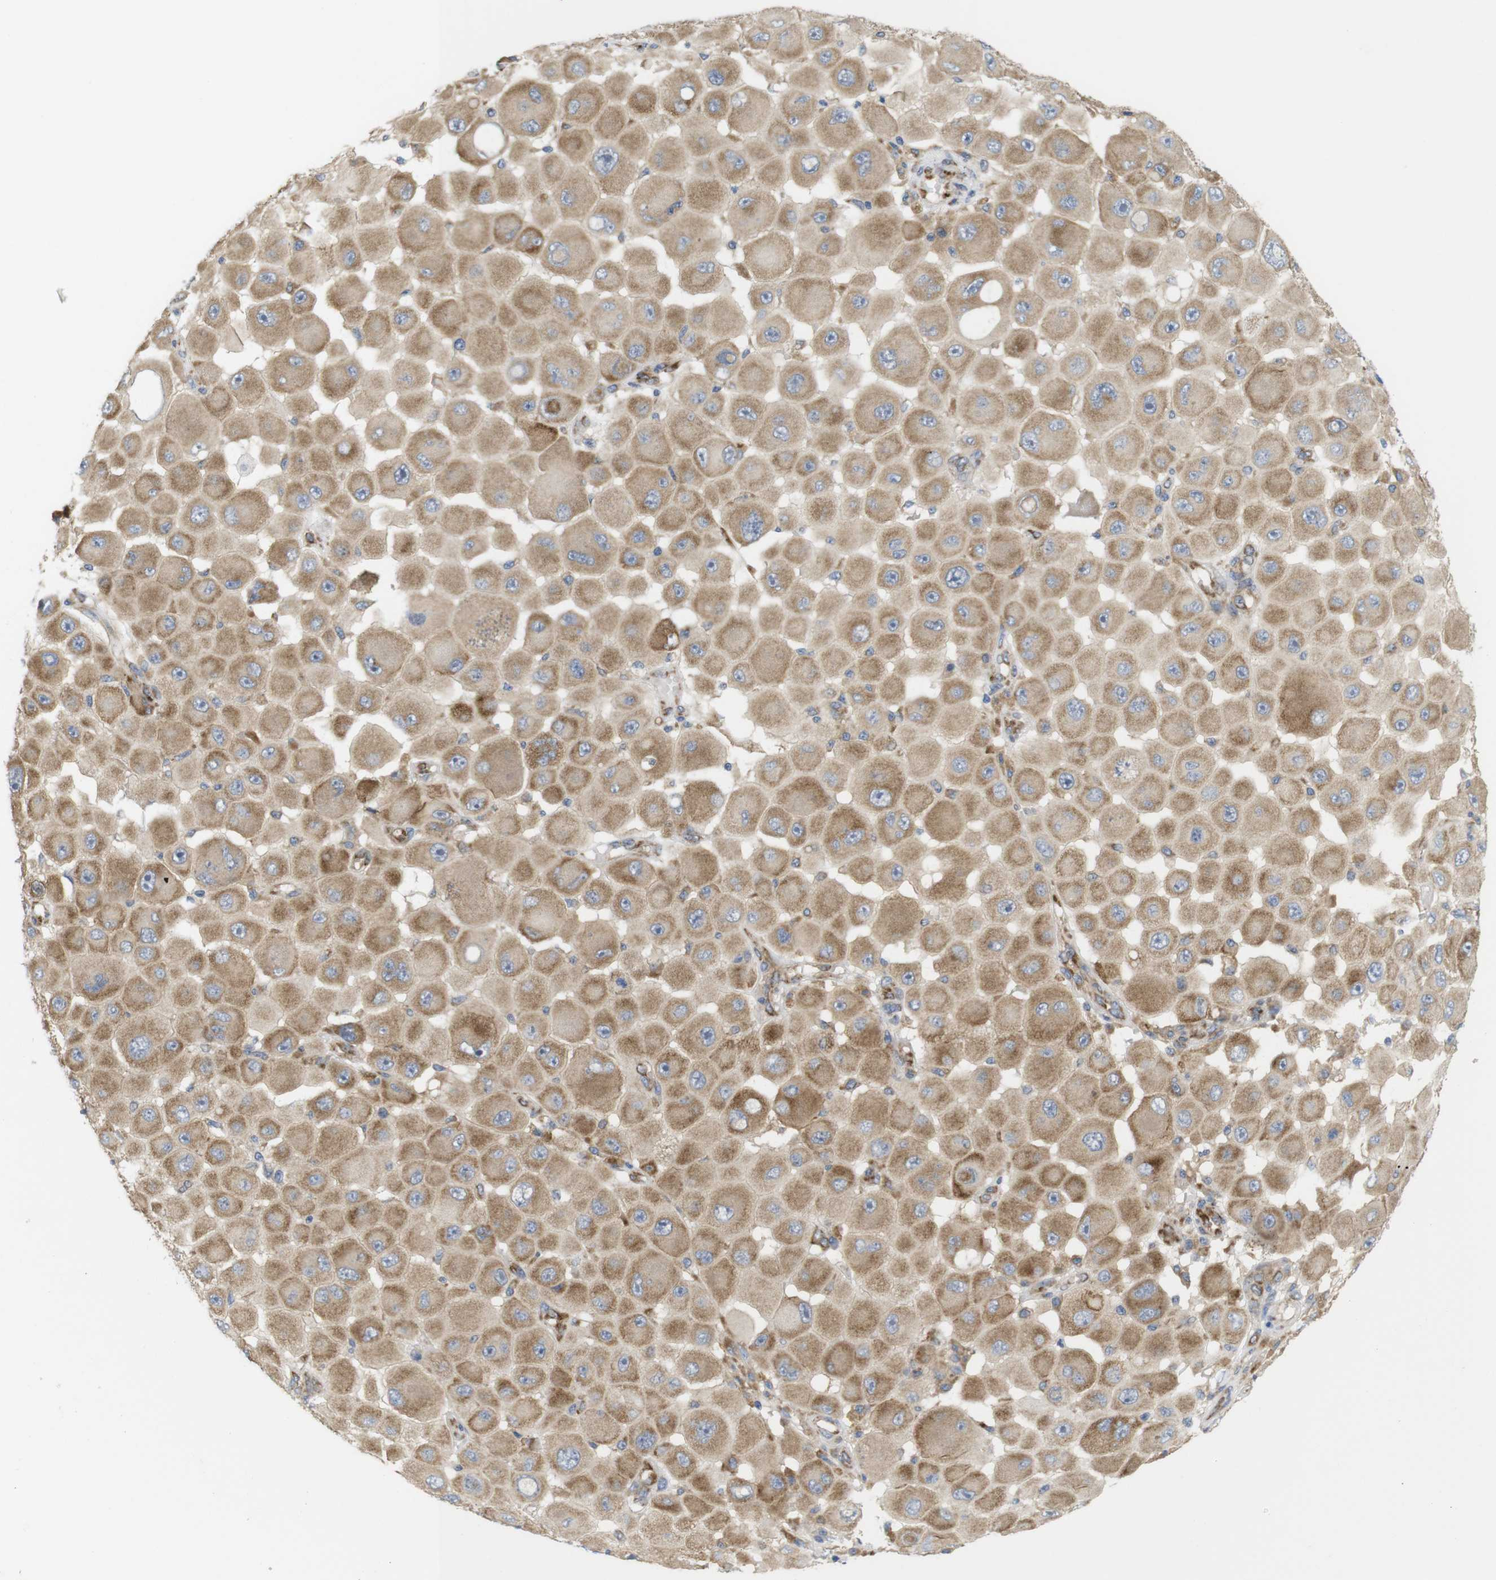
{"staining": {"intensity": "moderate", "quantity": ">75%", "location": "cytoplasmic/membranous"}, "tissue": "melanoma", "cell_type": "Tumor cells", "image_type": "cancer", "snomed": [{"axis": "morphology", "description": "Malignant melanoma, NOS"}, {"axis": "topography", "description": "Skin"}], "caption": "Immunohistochemical staining of human malignant melanoma exhibits medium levels of moderate cytoplasmic/membranous expression in about >75% of tumor cells.", "gene": "PCNX2", "patient": {"sex": "female", "age": 81}}